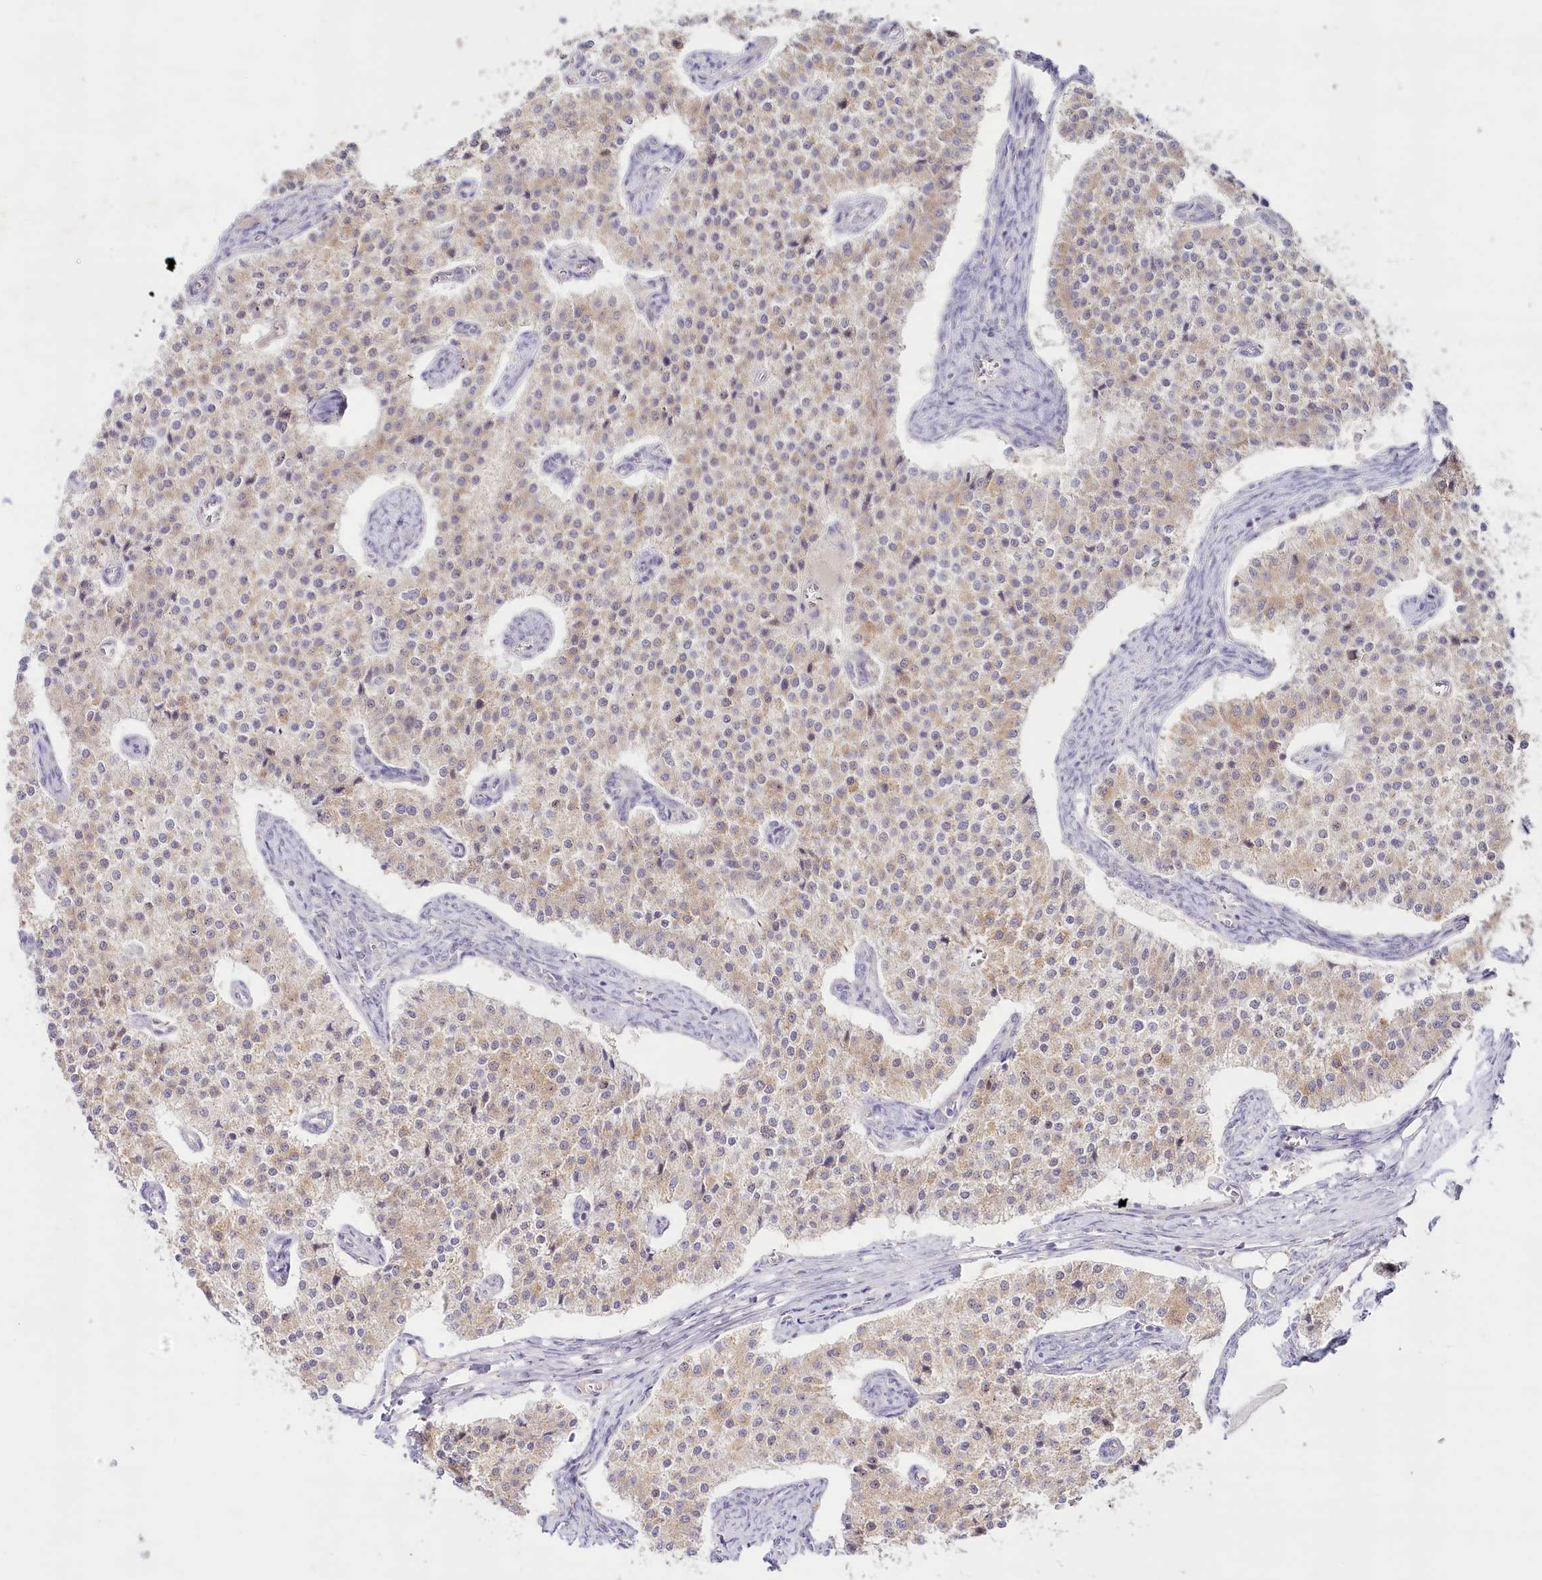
{"staining": {"intensity": "moderate", "quantity": ">75%", "location": "cytoplasmic/membranous"}, "tissue": "carcinoid", "cell_type": "Tumor cells", "image_type": "cancer", "snomed": [{"axis": "morphology", "description": "Carcinoid, malignant, NOS"}, {"axis": "topography", "description": "Colon"}], "caption": "A high-resolution photomicrograph shows immunohistochemistry (IHC) staining of malignant carcinoid, which exhibits moderate cytoplasmic/membranous expression in about >75% of tumor cells.", "gene": "PSAPL1", "patient": {"sex": "female", "age": 52}}